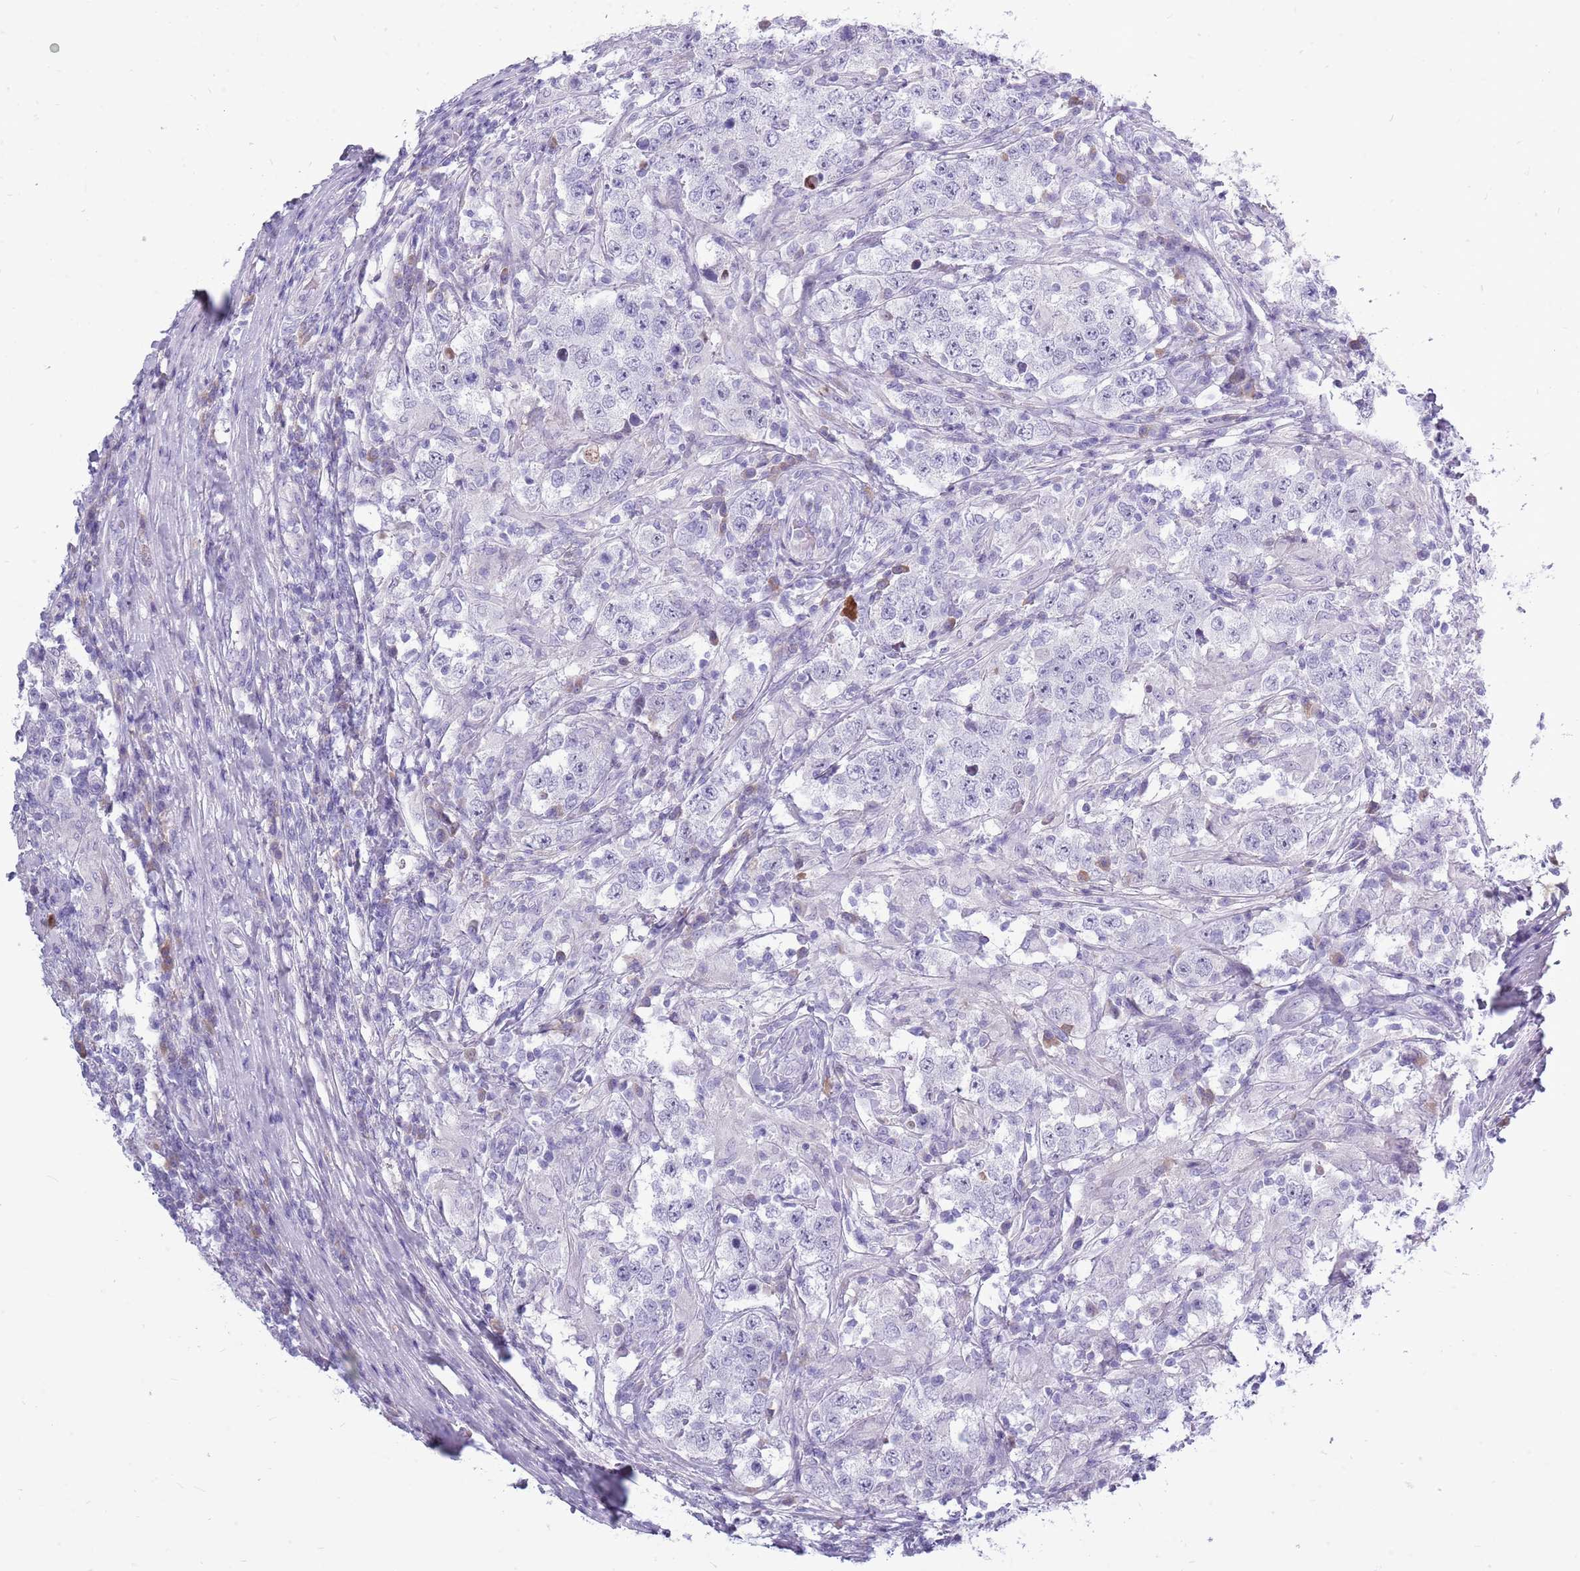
{"staining": {"intensity": "negative", "quantity": "none", "location": "none"}, "tissue": "testis cancer", "cell_type": "Tumor cells", "image_type": "cancer", "snomed": [{"axis": "morphology", "description": "Seminoma, NOS"}, {"axis": "morphology", "description": "Carcinoma, Embryonal, NOS"}, {"axis": "topography", "description": "Testis"}], "caption": "Tumor cells are negative for brown protein staining in testis embryonal carcinoma.", "gene": "ZNF425", "patient": {"sex": "male", "age": 41}}